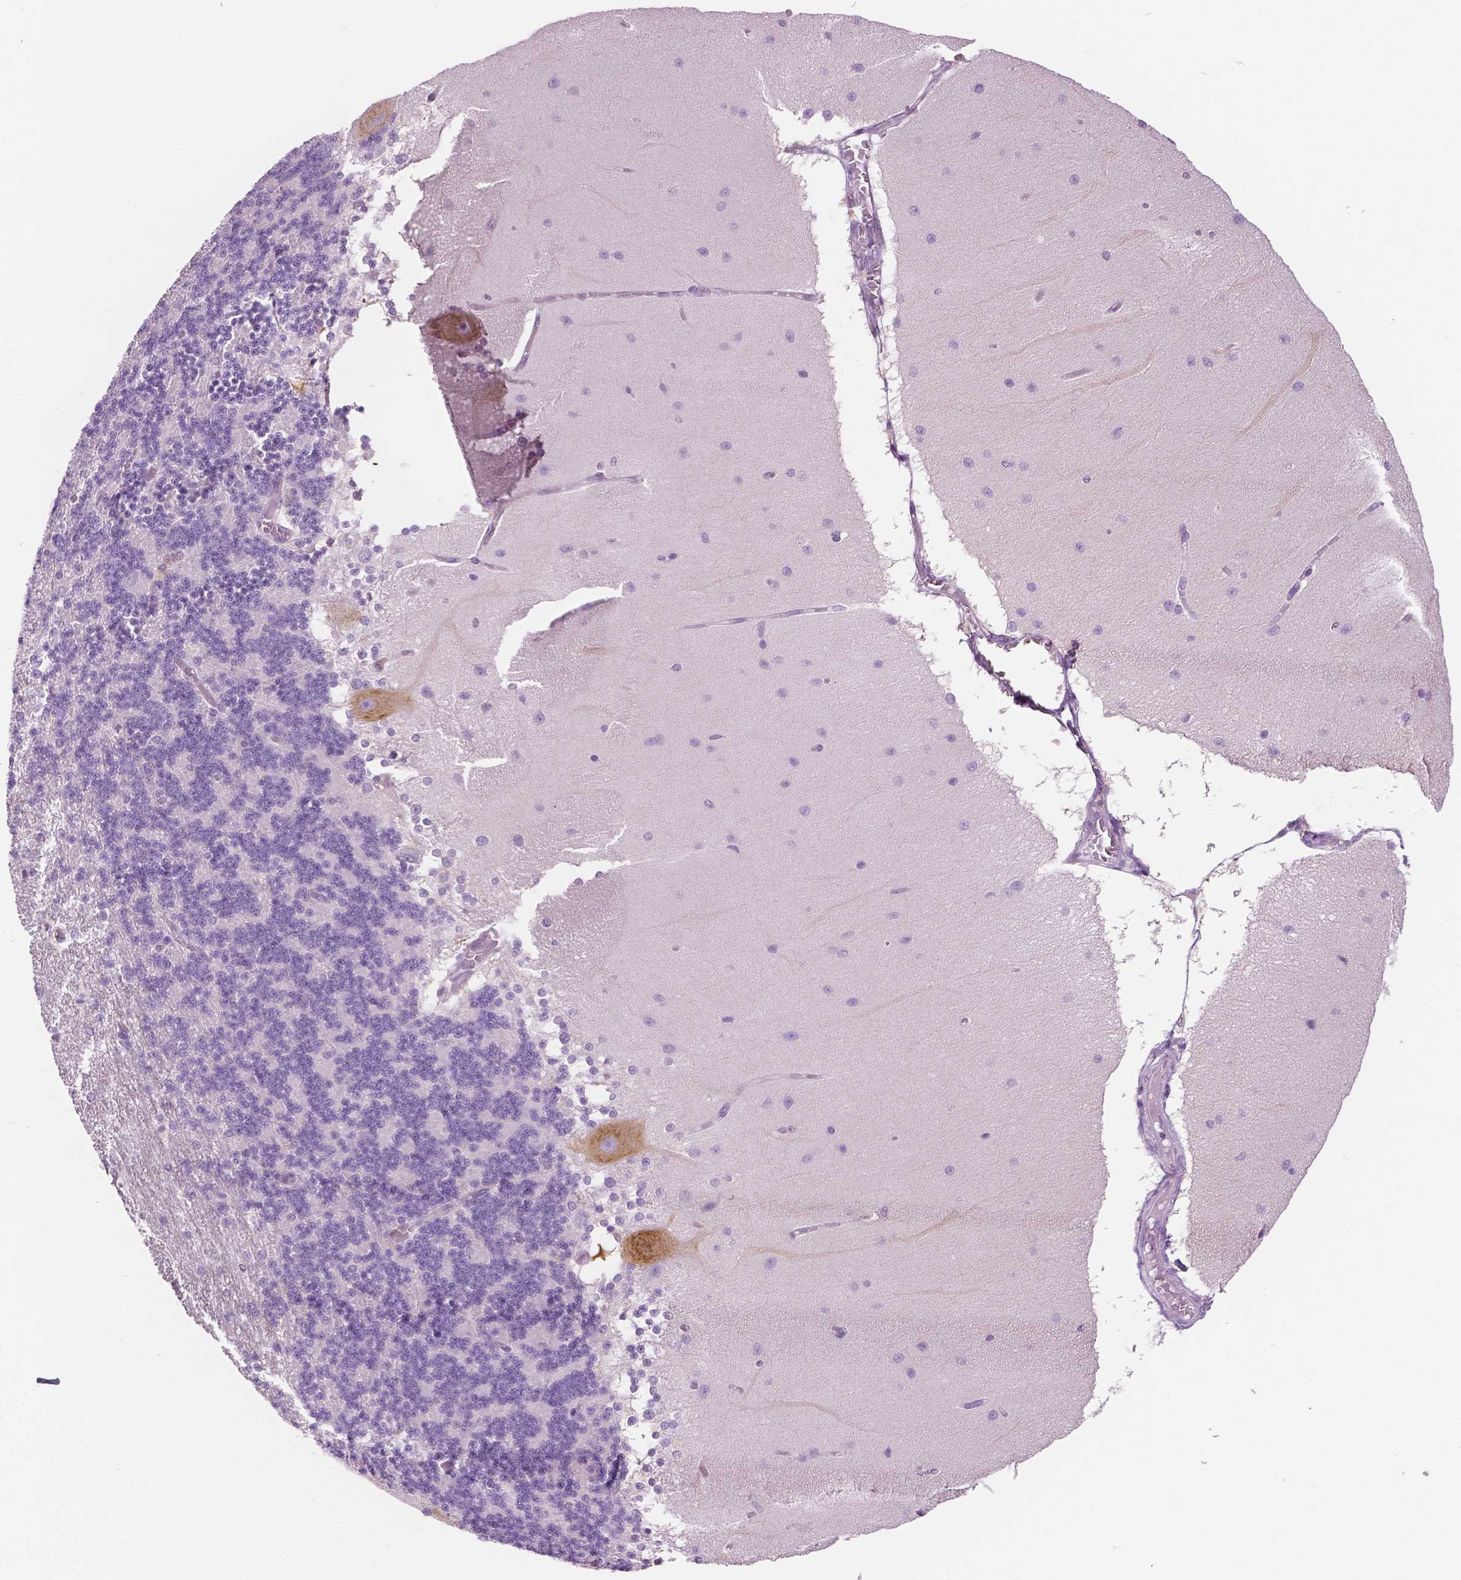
{"staining": {"intensity": "negative", "quantity": "none", "location": "none"}, "tissue": "cerebellum", "cell_type": "Cells in granular layer", "image_type": "normal", "snomed": [{"axis": "morphology", "description": "Normal tissue, NOS"}, {"axis": "topography", "description": "Cerebellum"}], "caption": "A micrograph of cerebellum stained for a protein demonstrates no brown staining in cells in granular layer. (DAB (3,3'-diaminobenzidine) immunohistochemistry visualized using brightfield microscopy, high magnification).", "gene": "GALM", "patient": {"sex": "female", "age": 54}}